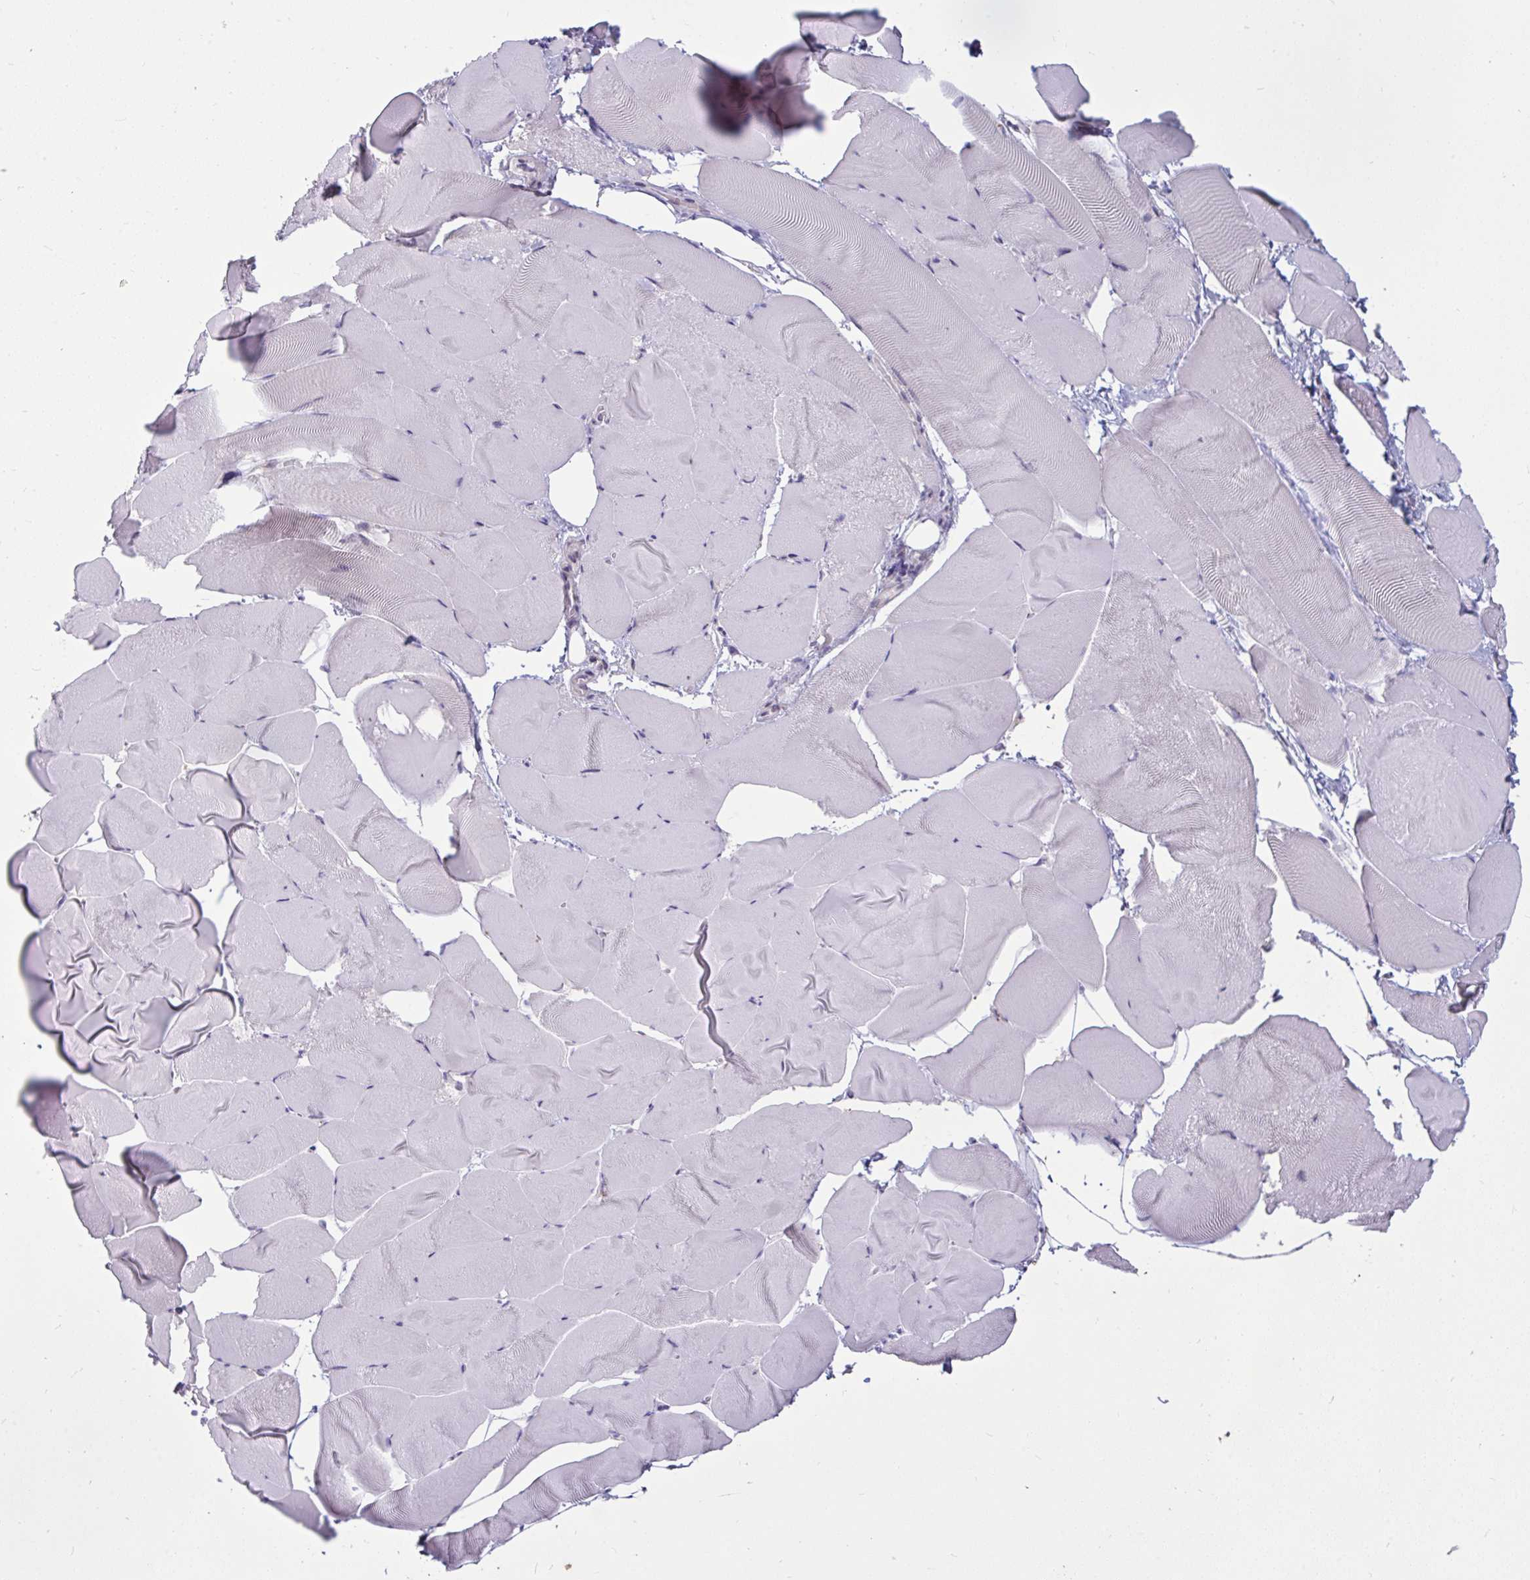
{"staining": {"intensity": "negative", "quantity": "none", "location": "none"}, "tissue": "skeletal muscle", "cell_type": "Myocytes", "image_type": "normal", "snomed": [{"axis": "morphology", "description": "Normal tissue, NOS"}, {"axis": "topography", "description": "Skeletal muscle"}], "caption": "Micrograph shows no protein expression in myocytes of unremarkable skeletal muscle.", "gene": "TBC1D4", "patient": {"sex": "female", "age": 64}}